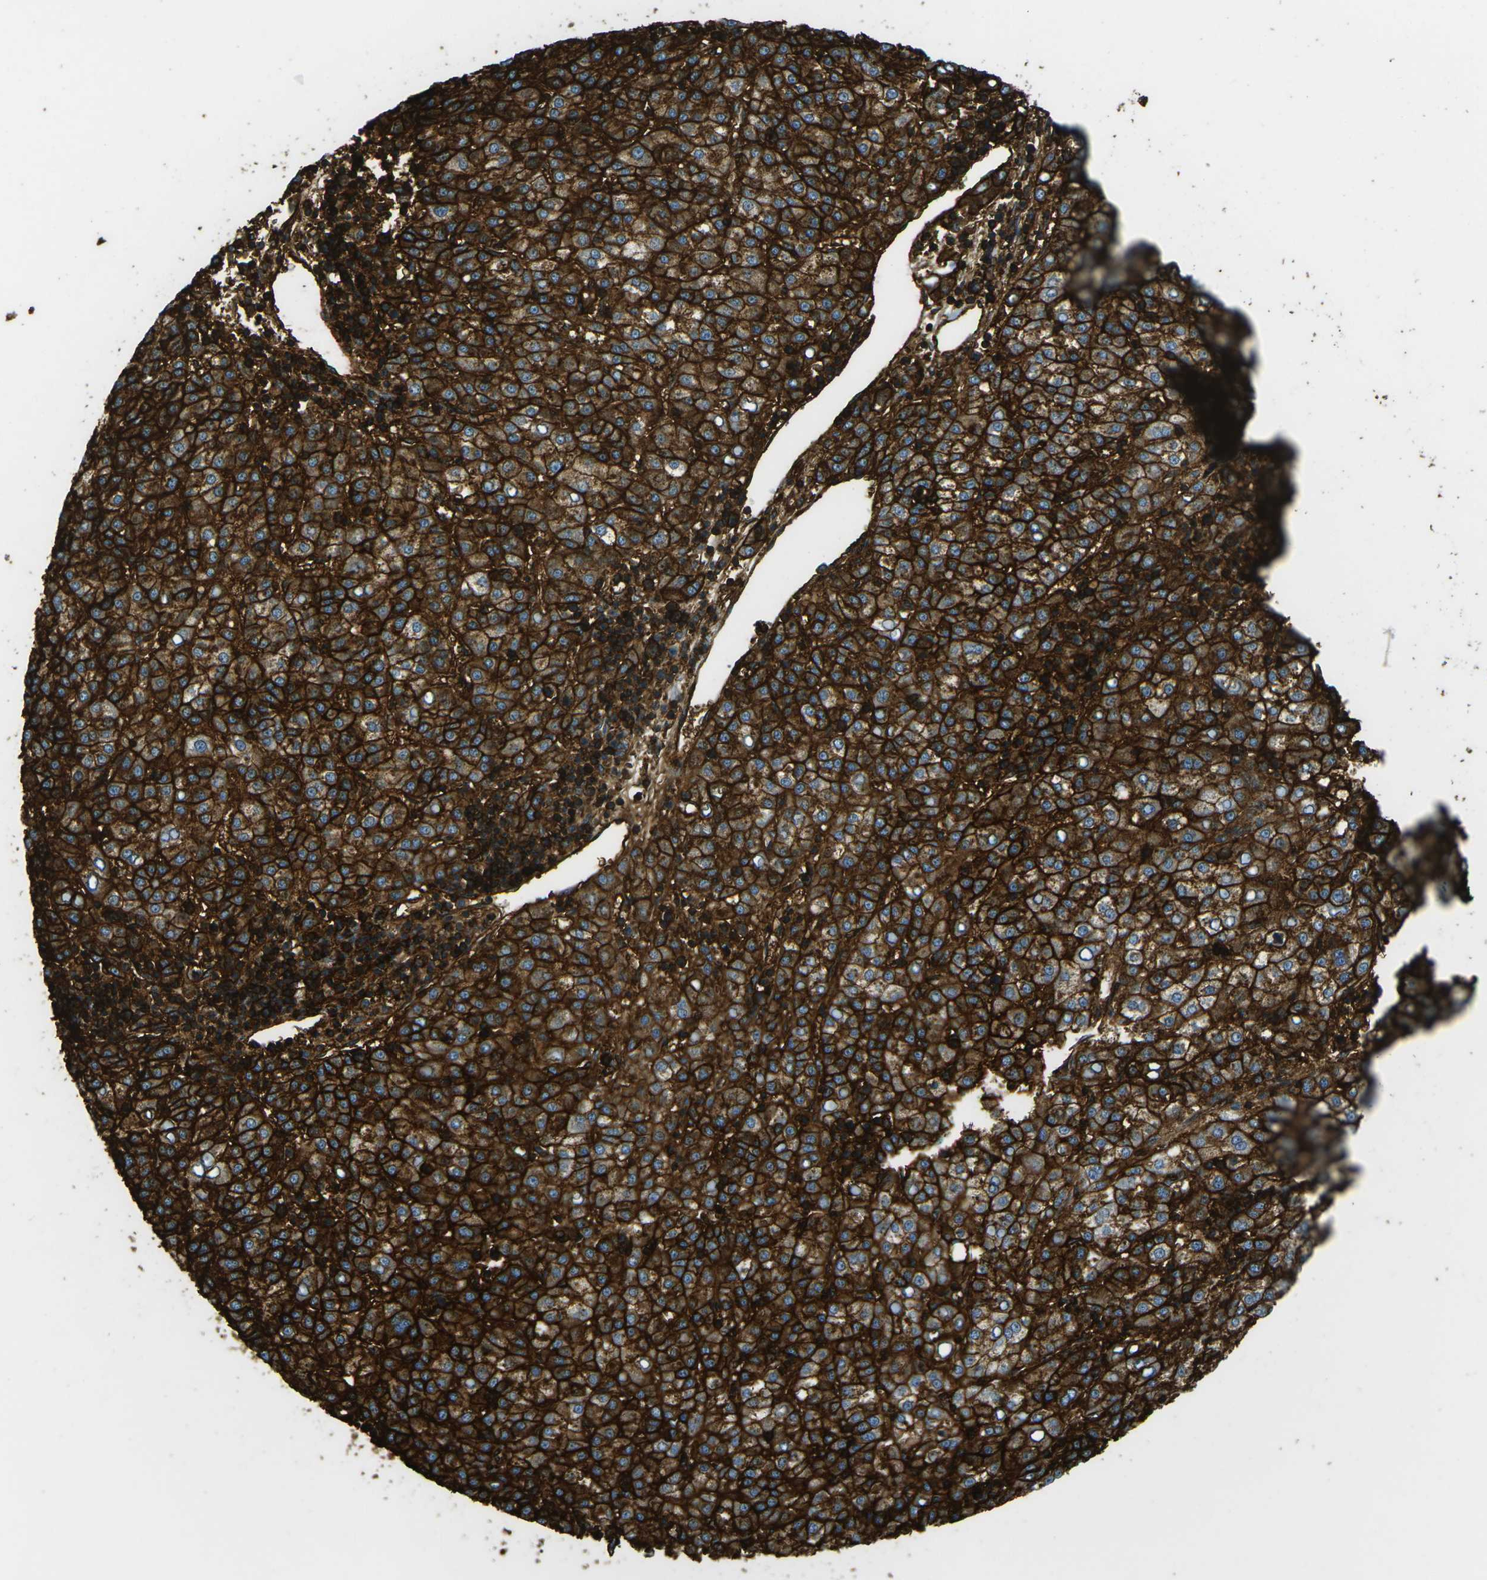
{"staining": {"intensity": "strong", "quantity": ">75%", "location": "cytoplasmic/membranous"}, "tissue": "liver cancer", "cell_type": "Tumor cells", "image_type": "cancer", "snomed": [{"axis": "morphology", "description": "Carcinoma, Hepatocellular, NOS"}, {"axis": "topography", "description": "Liver"}], "caption": "Protein expression analysis of liver cancer (hepatocellular carcinoma) exhibits strong cytoplasmic/membranous staining in about >75% of tumor cells. The staining was performed using DAB to visualize the protein expression in brown, while the nuclei were stained in blue with hematoxylin (Magnification: 20x).", "gene": "HLA-B", "patient": {"sex": "female", "age": 58}}